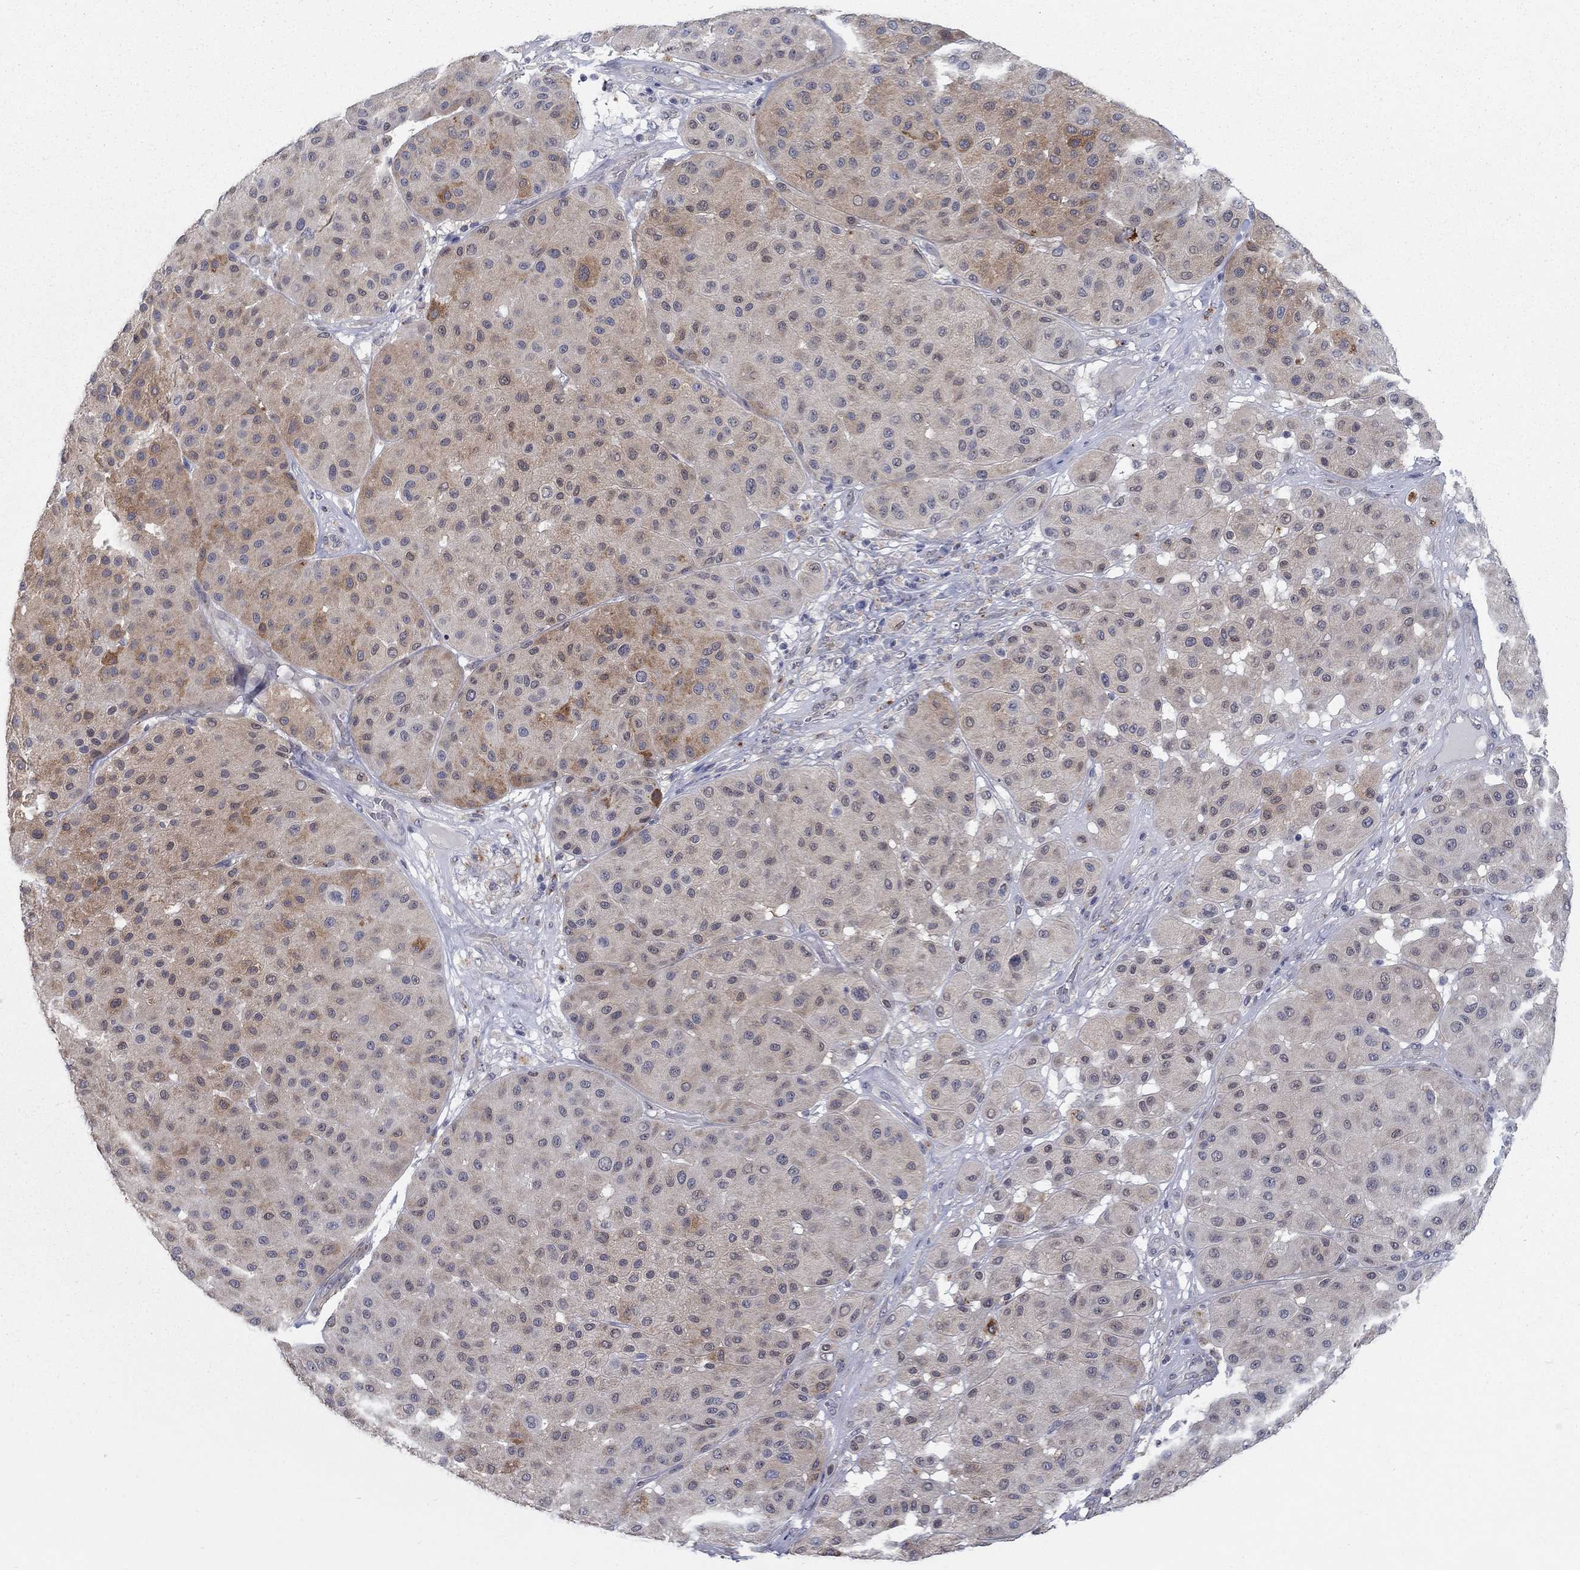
{"staining": {"intensity": "moderate", "quantity": "<25%", "location": "cytoplasmic/membranous"}, "tissue": "melanoma", "cell_type": "Tumor cells", "image_type": "cancer", "snomed": [{"axis": "morphology", "description": "Malignant melanoma, Metastatic site"}, {"axis": "topography", "description": "Smooth muscle"}], "caption": "This micrograph displays malignant melanoma (metastatic site) stained with immunohistochemistry to label a protein in brown. The cytoplasmic/membranous of tumor cells show moderate positivity for the protein. Nuclei are counter-stained blue.", "gene": "MTSS2", "patient": {"sex": "male", "age": 41}}